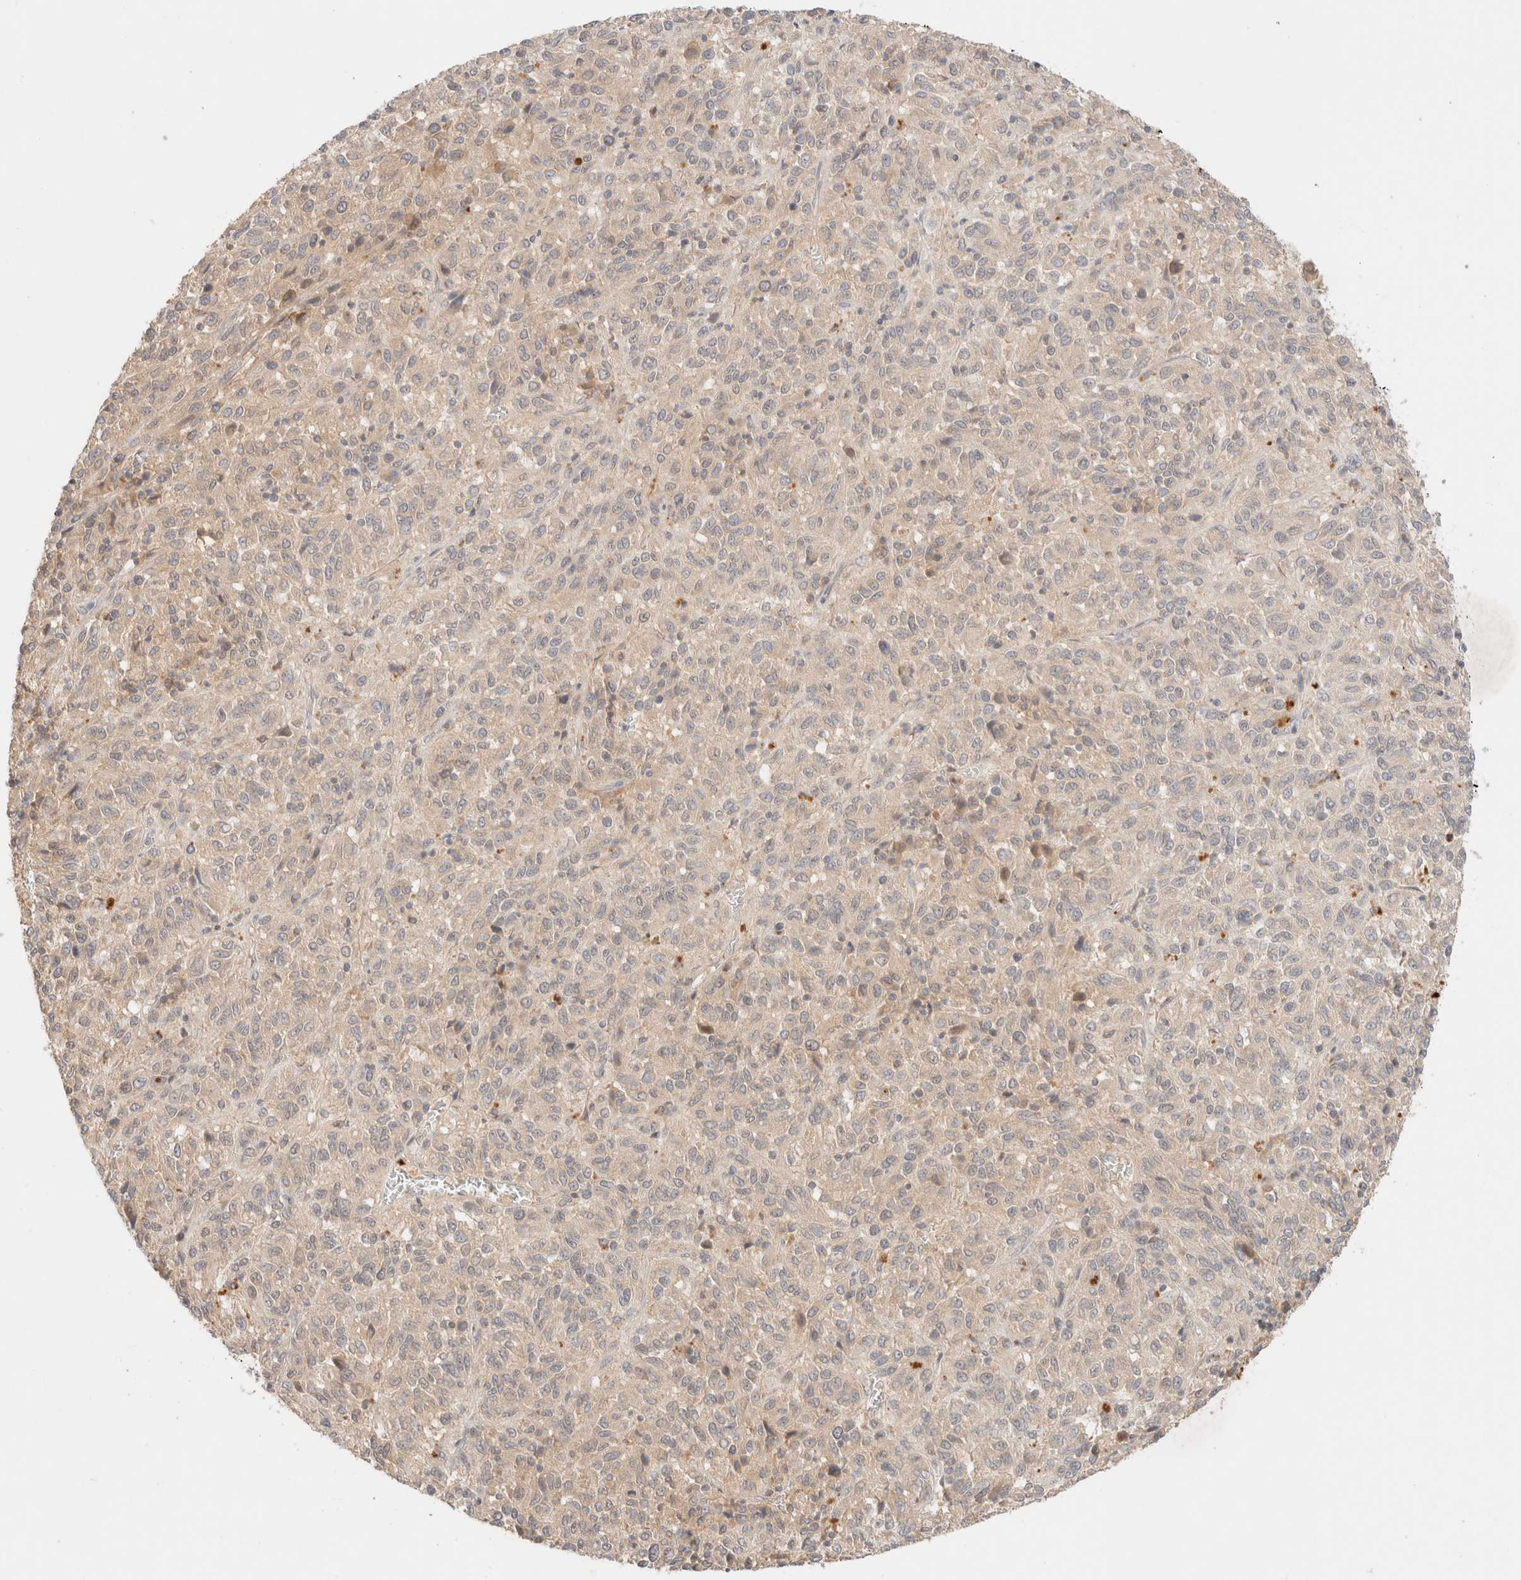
{"staining": {"intensity": "weak", "quantity": ">75%", "location": "cytoplasmic/membranous"}, "tissue": "melanoma", "cell_type": "Tumor cells", "image_type": "cancer", "snomed": [{"axis": "morphology", "description": "Malignant melanoma, Metastatic site"}, {"axis": "topography", "description": "Lung"}], "caption": "Immunohistochemical staining of human melanoma reveals weak cytoplasmic/membranous protein staining in approximately >75% of tumor cells. Nuclei are stained in blue.", "gene": "SARM1", "patient": {"sex": "male", "age": 64}}